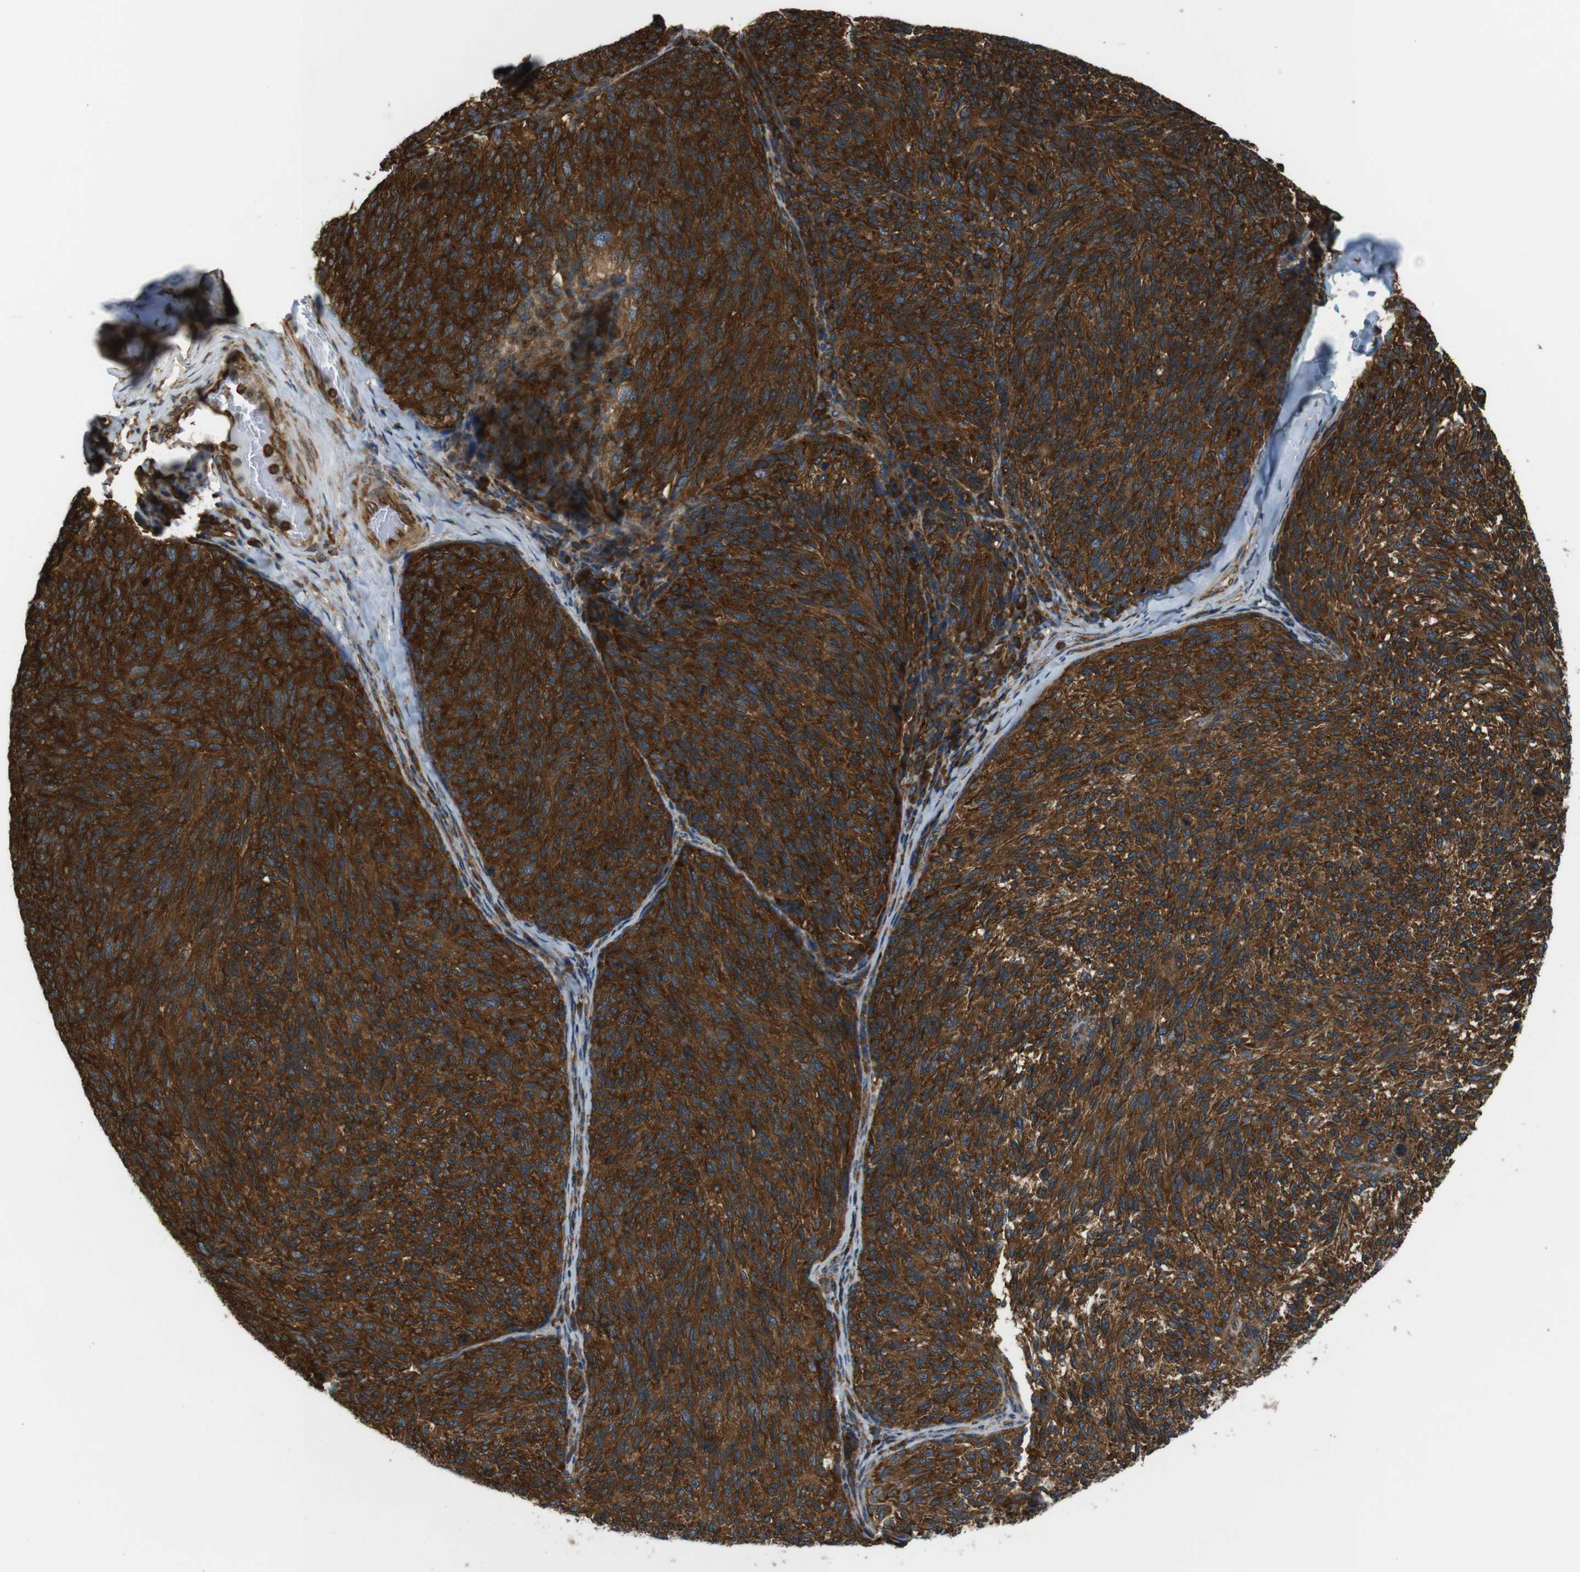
{"staining": {"intensity": "strong", "quantity": ">75%", "location": "cytoplasmic/membranous"}, "tissue": "melanoma", "cell_type": "Tumor cells", "image_type": "cancer", "snomed": [{"axis": "morphology", "description": "Malignant melanoma, NOS"}, {"axis": "topography", "description": "Skin"}], "caption": "Brown immunohistochemical staining in human melanoma reveals strong cytoplasmic/membranous expression in about >75% of tumor cells.", "gene": "TSC1", "patient": {"sex": "female", "age": 73}}